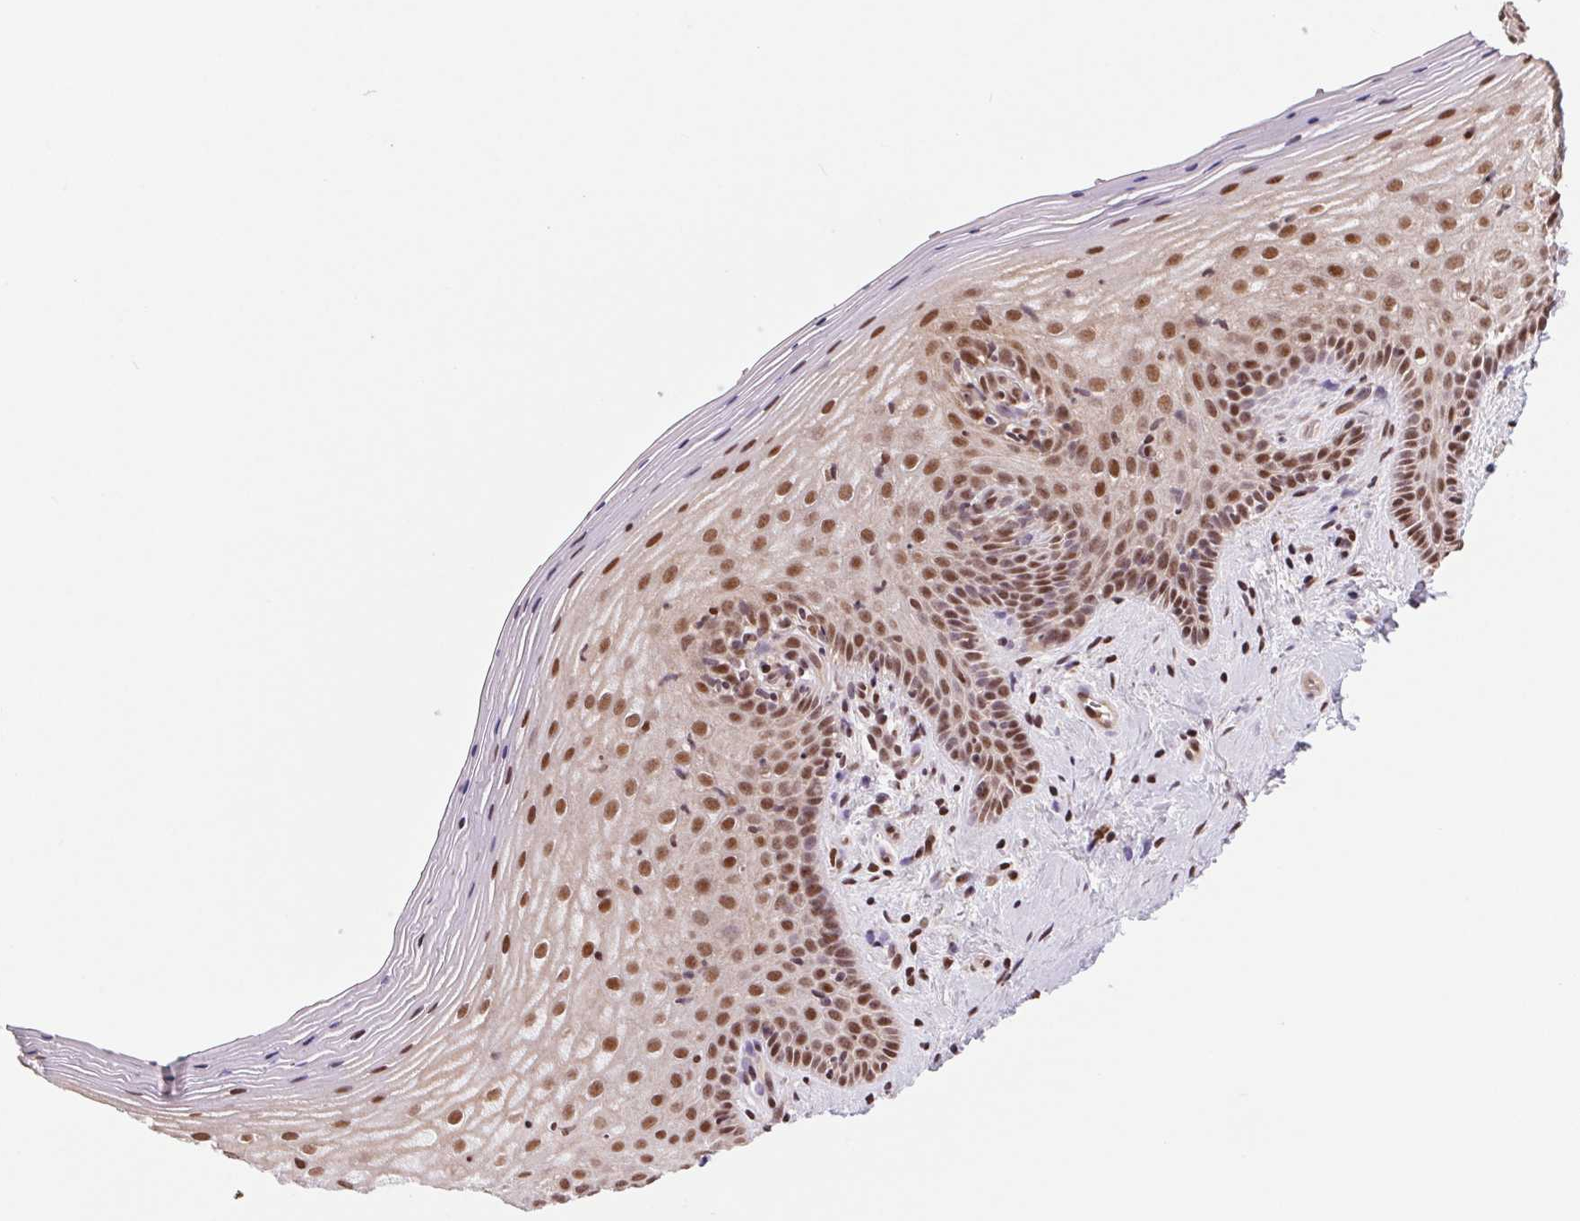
{"staining": {"intensity": "strong", "quantity": ">75%", "location": "nuclear"}, "tissue": "vagina", "cell_type": "Squamous epithelial cells", "image_type": "normal", "snomed": [{"axis": "morphology", "description": "Normal tissue, NOS"}, {"axis": "topography", "description": "Vagina"}], "caption": "IHC (DAB) staining of normal vagina exhibits strong nuclear protein expression in approximately >75% of squamous epithelial cells. (Stains: DAB in brown, nuclei in blue, Microscopy: brightfield microscopy at high magnification).", "gene": "RAD23A", "patient": {"sex": "female", "age": 45}}